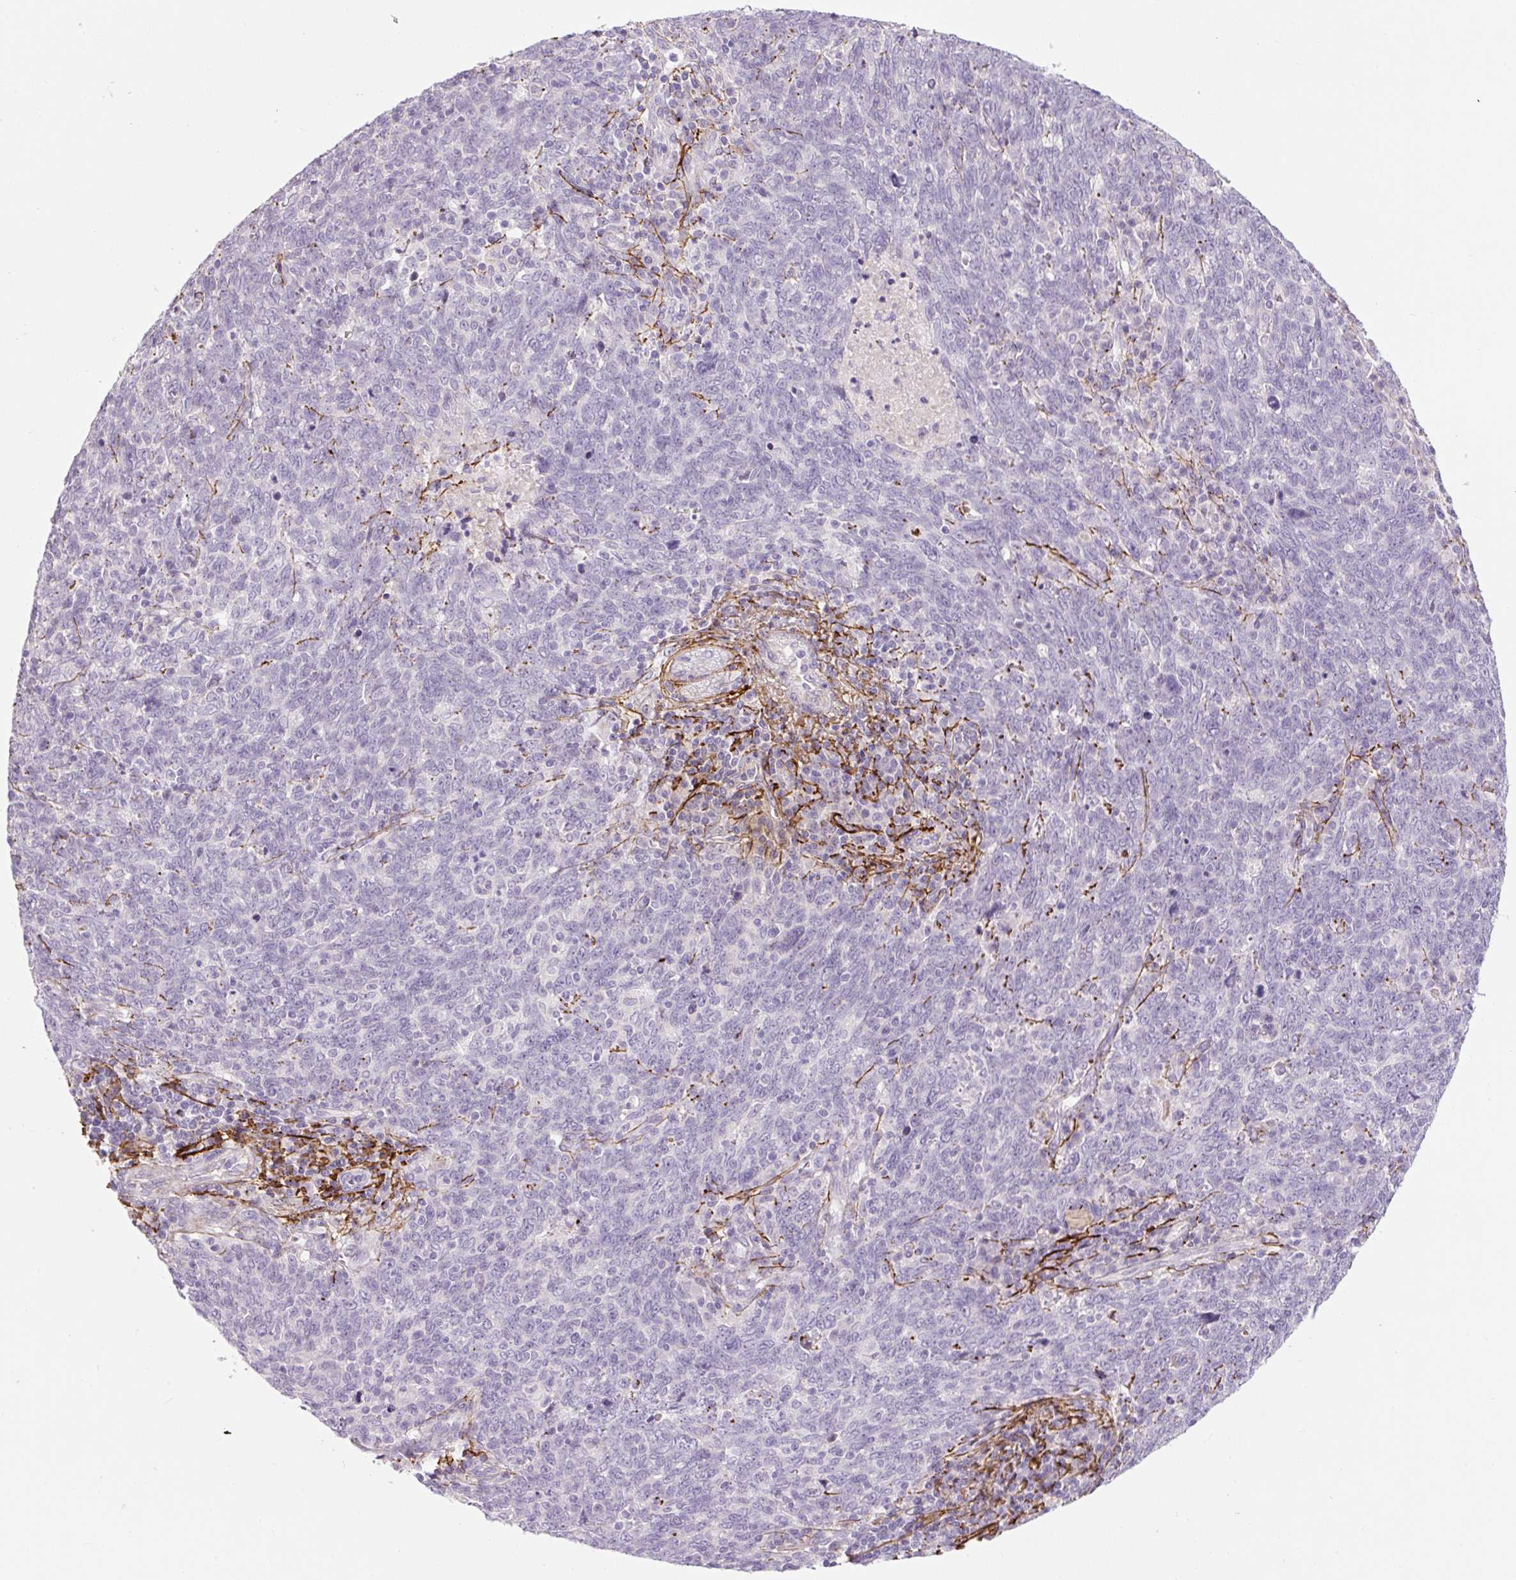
{"staining": {"intensity": "negative", "quantity": "none", "location": "none"}, "tissue": "lung cancer", "cell_type": "Tumor cells", "image_type": "cancer", "snomed": [{"axis": "morphology", "description": "Squamous cell carcinoma, NOS"}, {"axis": "topography", "description": "Lung"}], "caption": "There is no significant staining in tumor cells of lung squamous cell carcinoma.", "gene": "FBN1", "patient": {"sex": "female", "age": 72}}